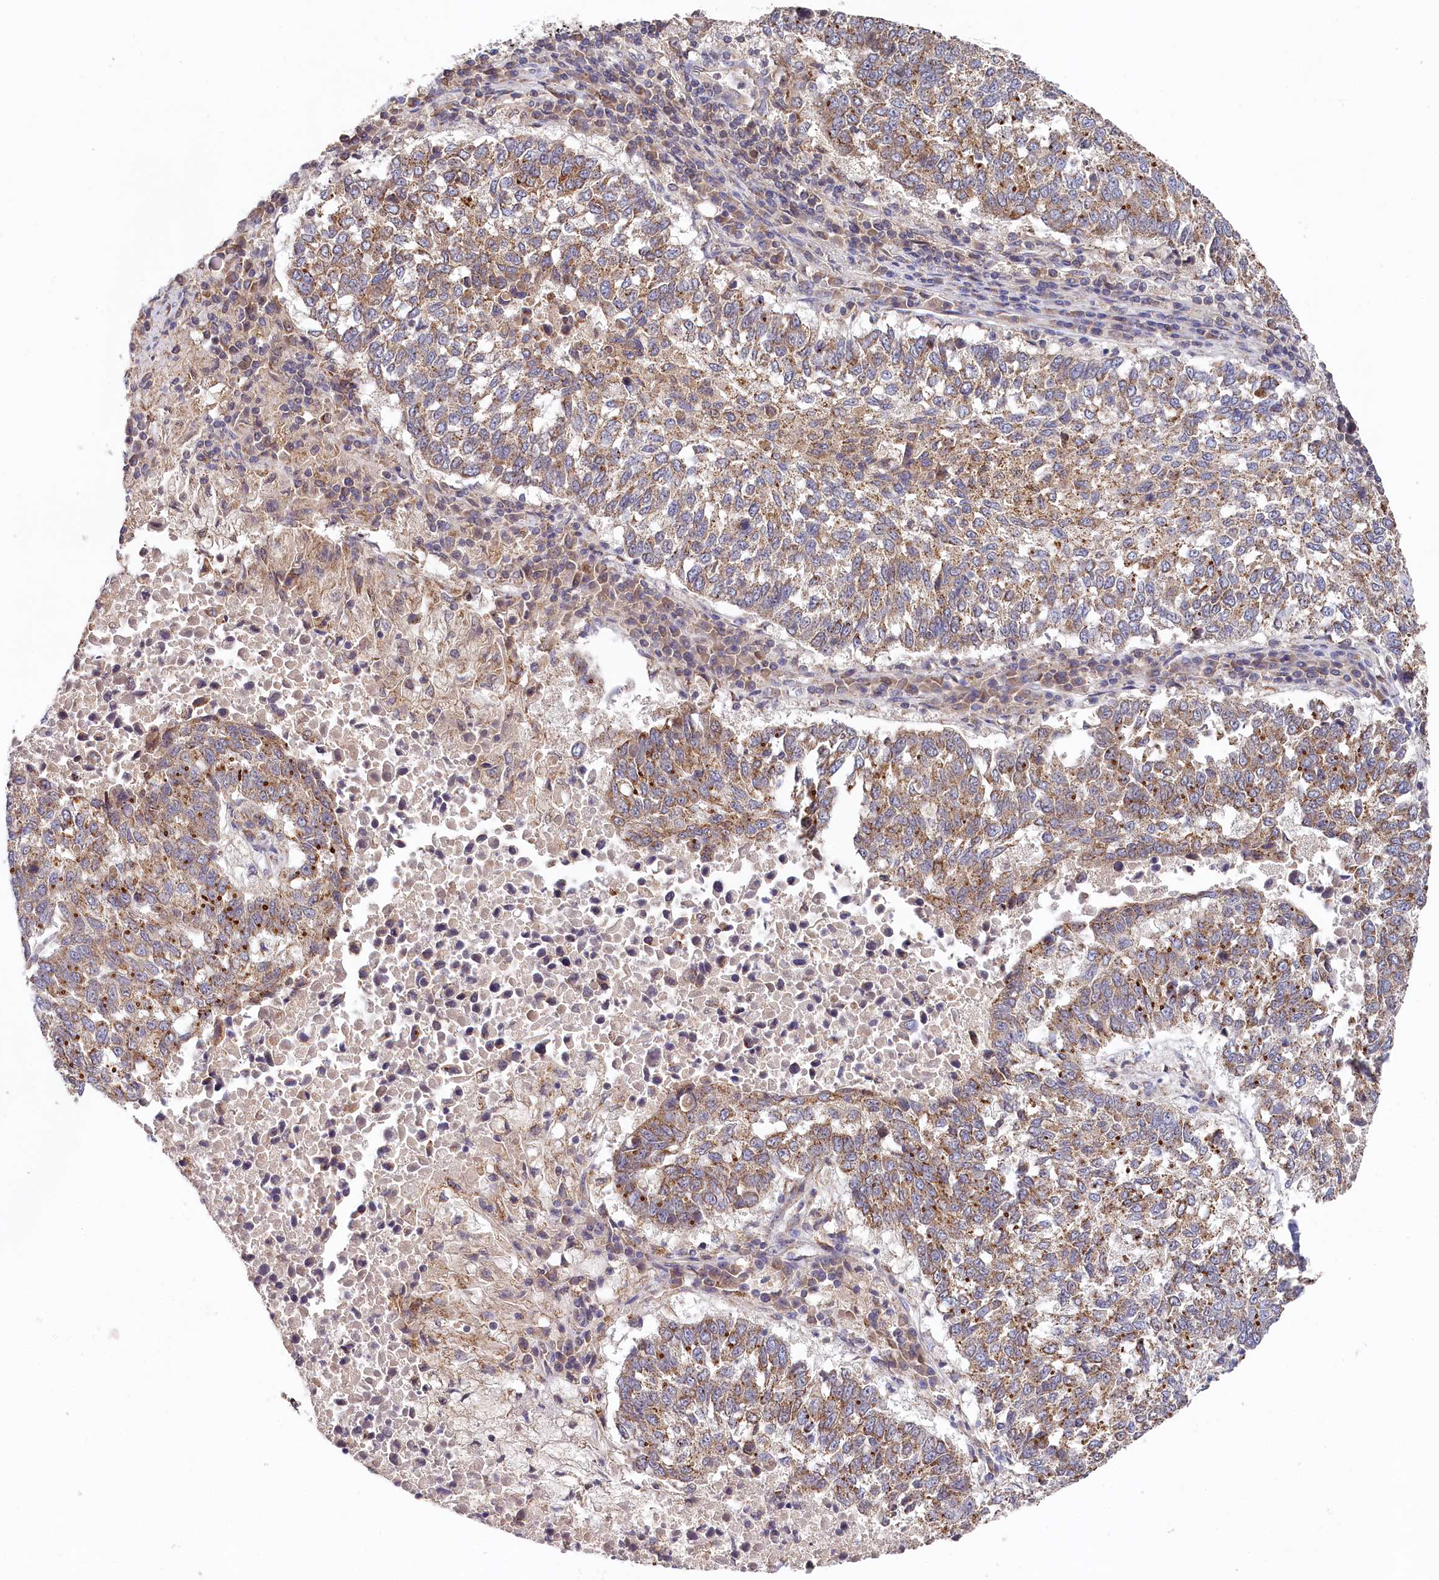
{"staining": {"intensity": "moderate", "quantity": ">75%", "location": "cytoplasmic/membranous"}, "tissue": "lung cancer", "cell_type": "Tumor cells", "image_type": "cancer", "snomed": [{"axis": "morphology", "description": "Squamous cell carcinoma, NOS"}, {"axis": "topography", "description": "Lung"}], "caption": "IHC staining of lung squamous cell carcinoma, which shows medium levels of moderate cytoplasmic/membranous expression in about >75% of tumor cells indicating moderate cytoplasmic/membranous protein positivity. The staining was performed using DAB (brown) for protein detection and nuclei were counterstained in hematoxylin (blue).", "gene": "SPINK9", "patient": {"sex": "male", "age": 73}}